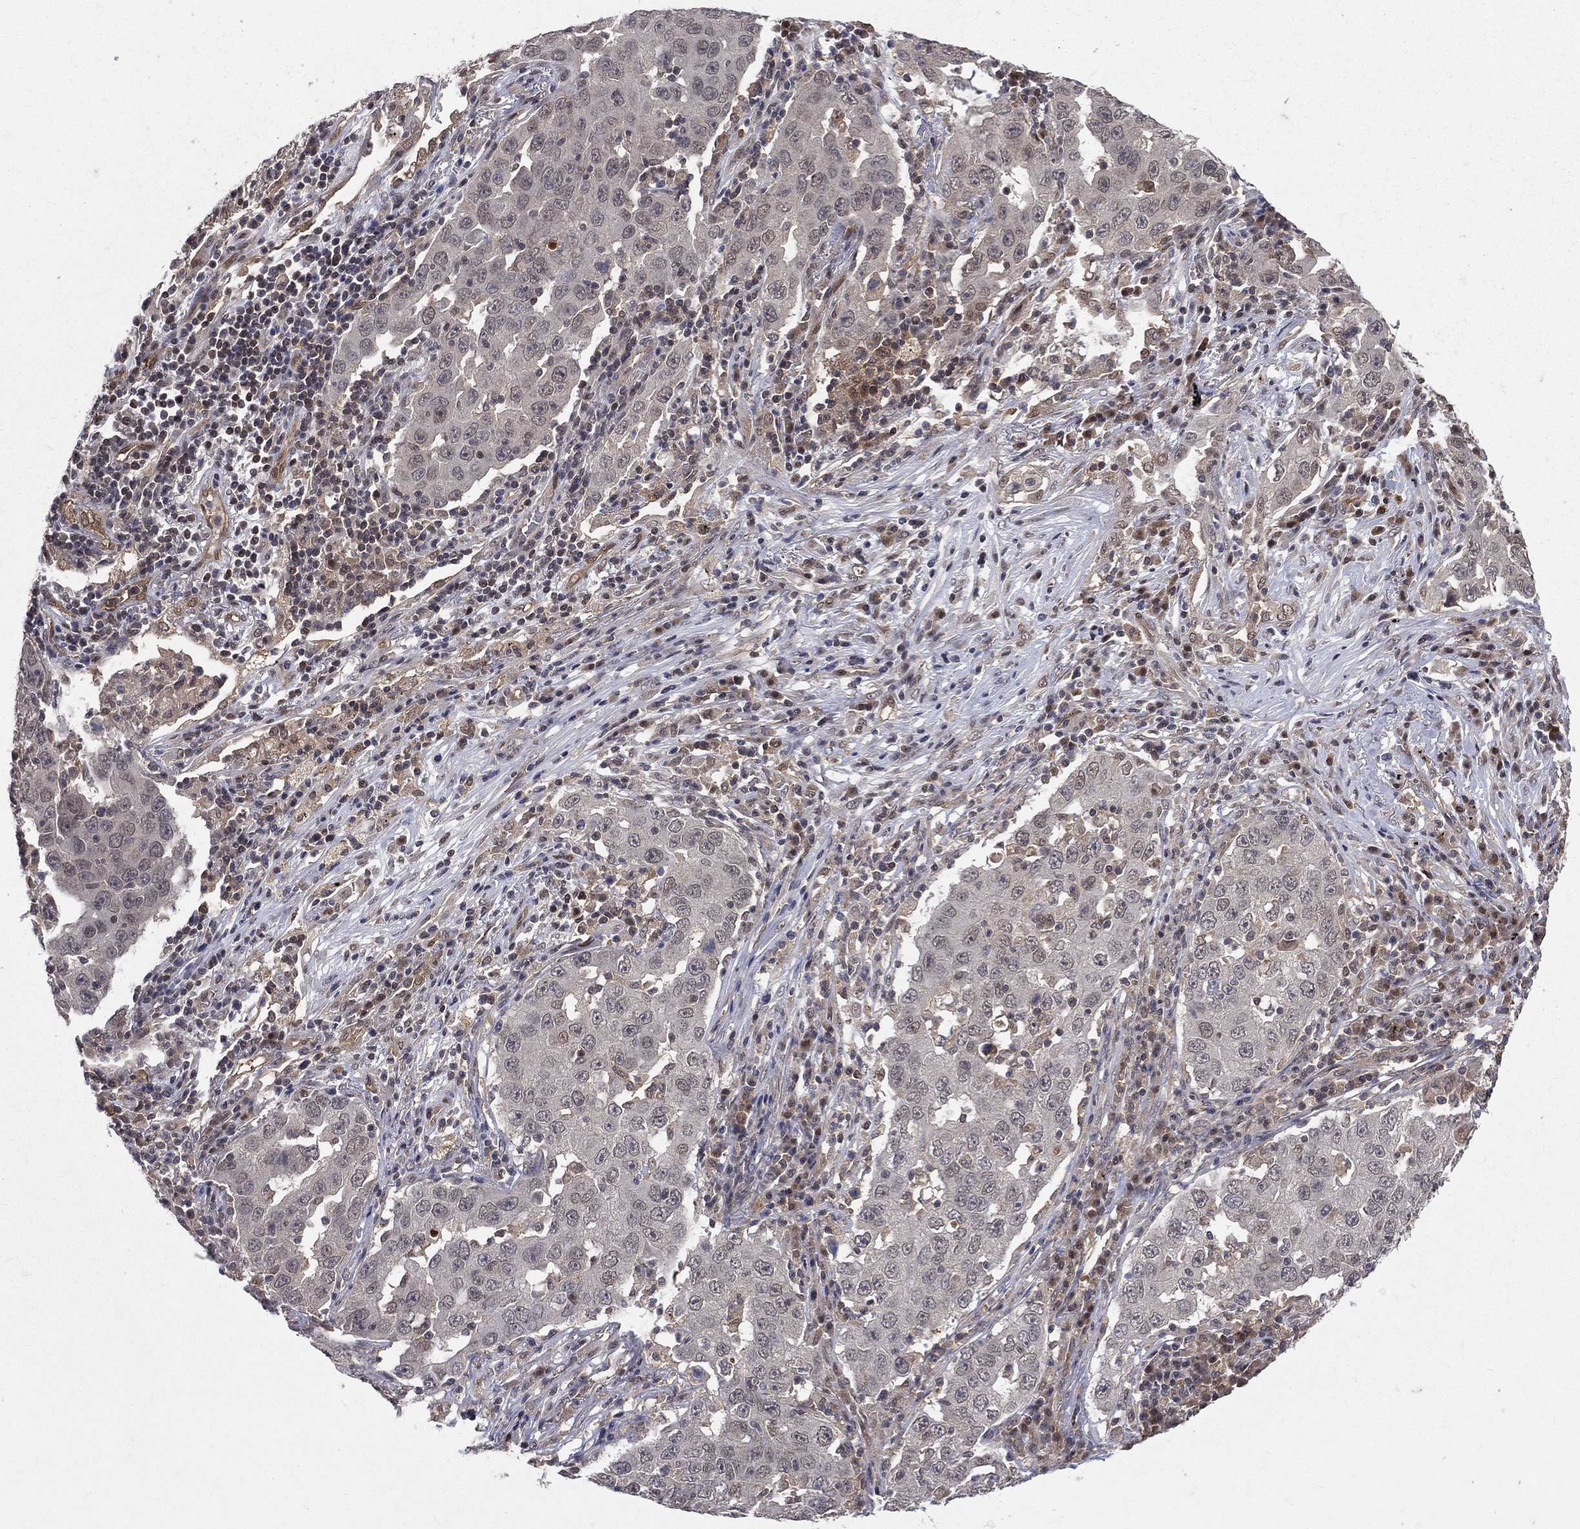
{"staining": {"intensity": "negative", "quantity": "none", "location": "none"}, "tissue": "lung cancer", "cell_type": "Tumor cells", "image_type": "cancer", "snomed": [{"axis": "morphology", "description": "Adenocarcinoma, NOS"}, {"axis": "topography", "description": "Lung"}], "caption": "Lung cancer stained for a protein using immunohistochemistry shows no staining tumor cells.", "gene": "GMPR2", "patient": {"sex": "male", "age": 73}}